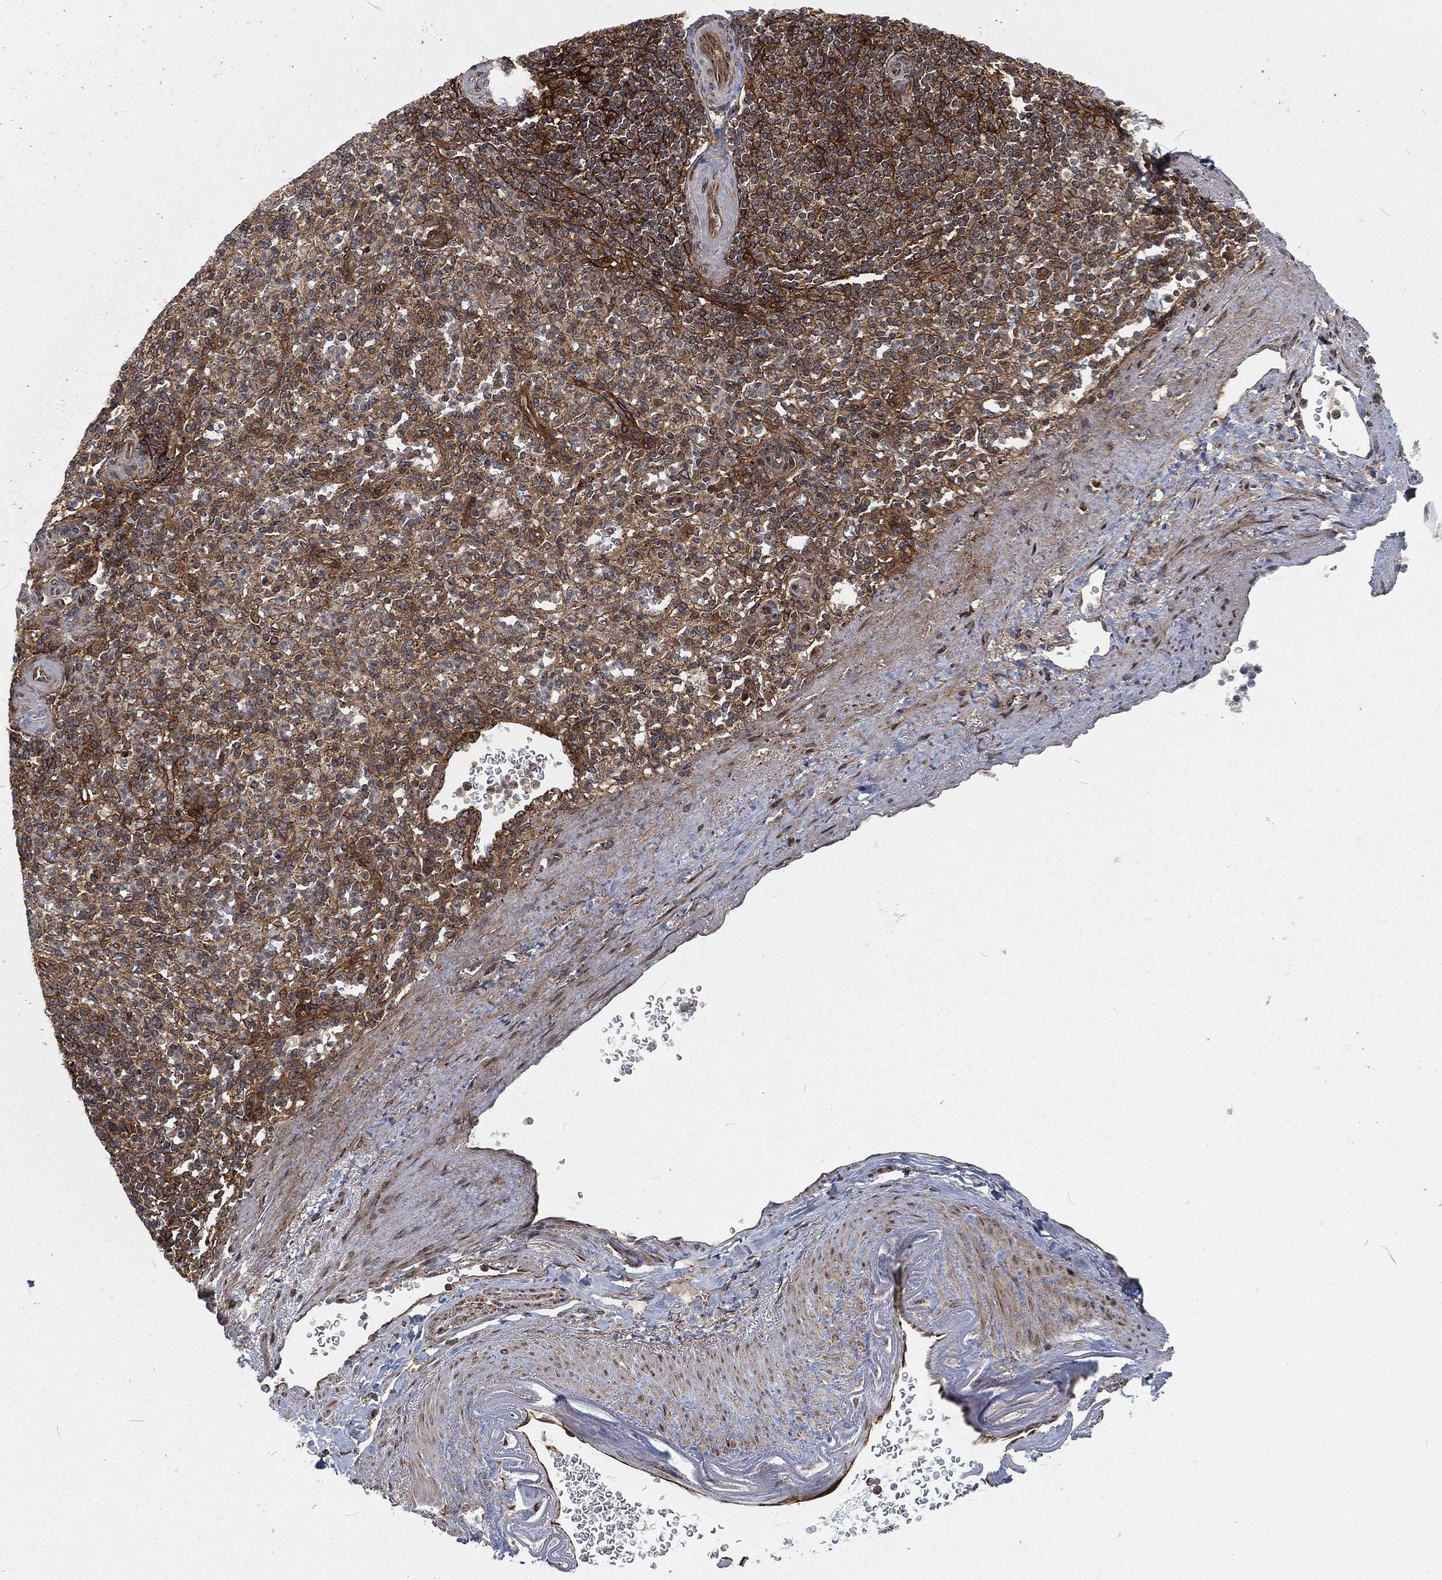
{"staining": {"intensity": "moderate", "quantity": "25%-75%", "location": "cytoplasmic/membranous"}, "tissue": "spleen", "cell_type": "Cells in red pulp", "image_type": "normal", "snomed": [{"axis": "morphology", "description": "Normal tissue, NOS"}, {"axis": "topography", "description": "Spleen"}], "caption": "IHC micrograph of unremarkable spleen: spleen stained using IHC displays medium levels of moderate protein expression localized specifically in the cytoplasmic/membranous of cells in red pulp, appearing as a cytoplasmic/membranous brown color.", "gene": "RFTN1", "patient": {"sex": "female", "age": 74}}